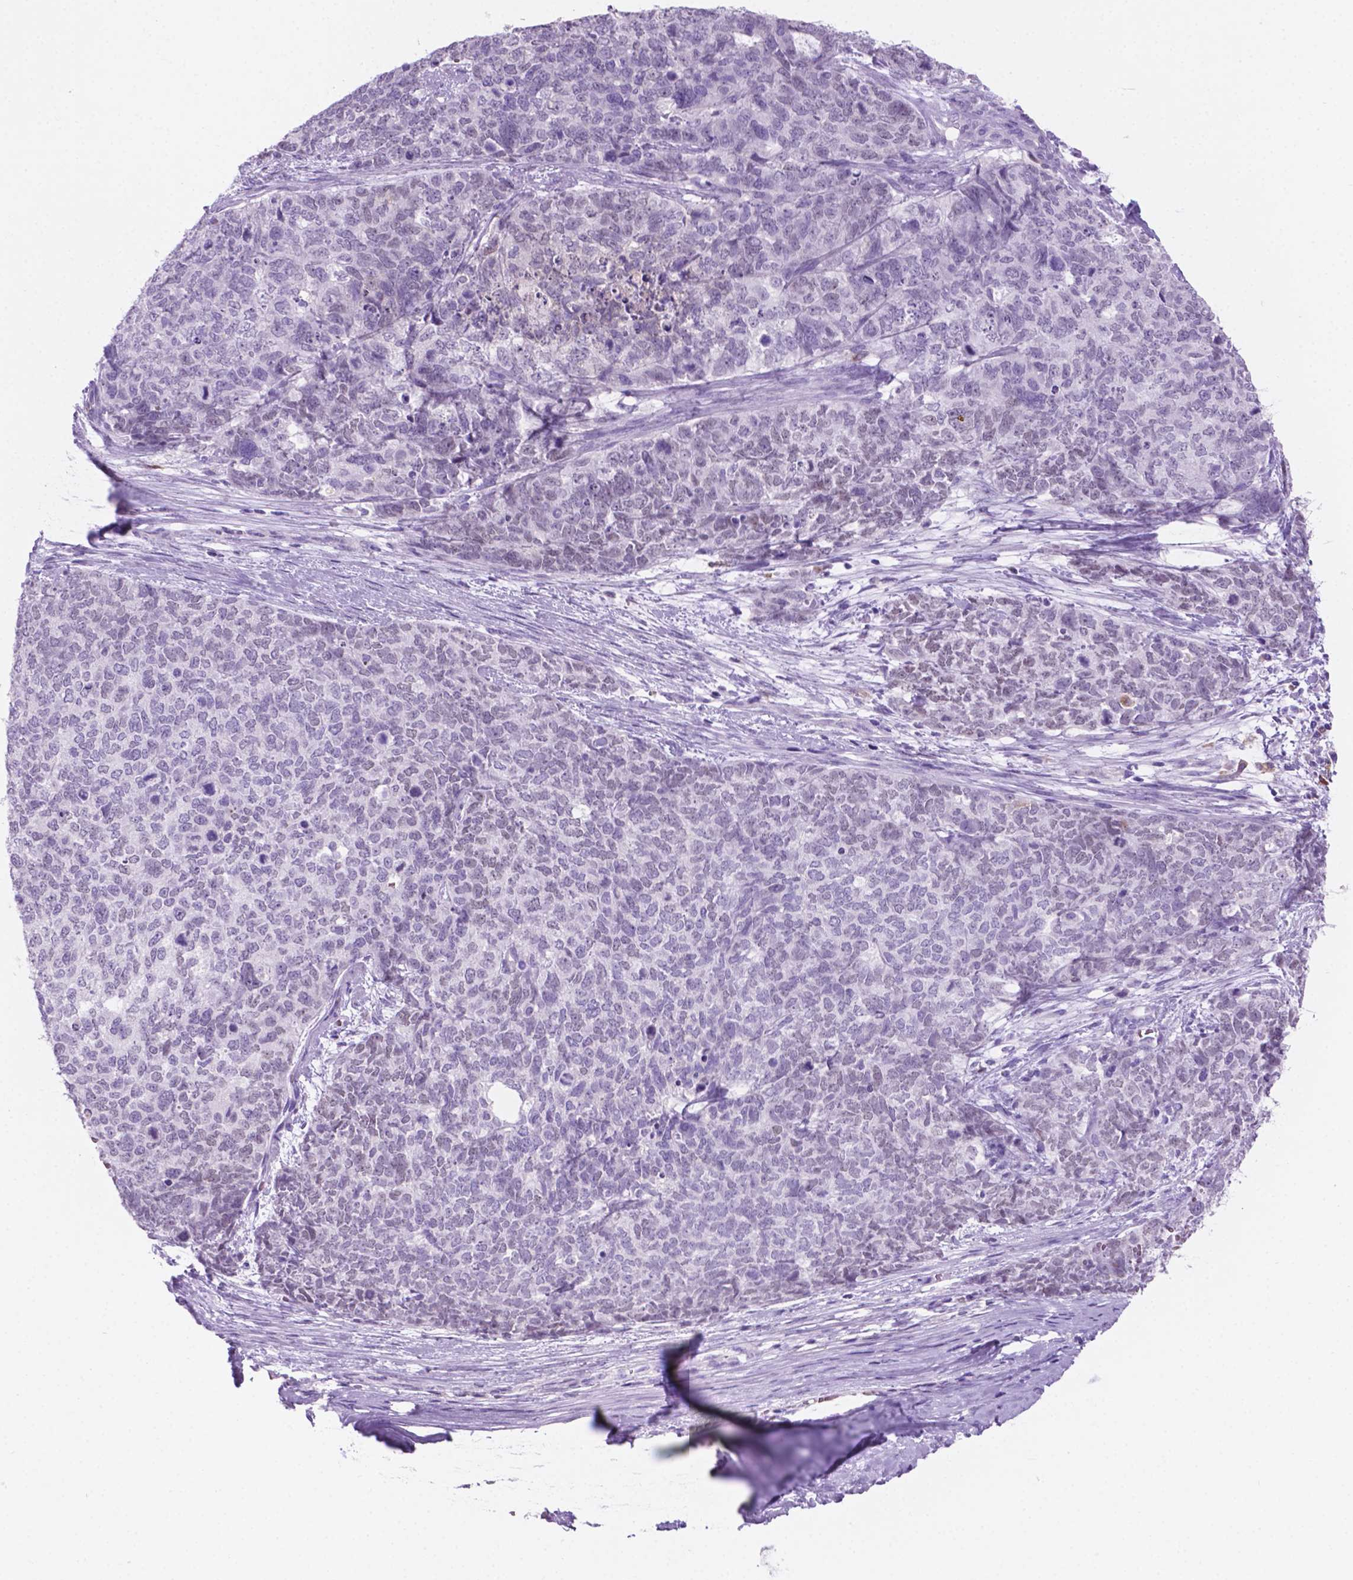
{"staining": {"intensity": "negative", "quantity": "none", "location": "none"}, "tissue": "cervical cancer", "cell_type": "Tumor cells", "image_type": "cancer", "snomed": [{"axis": "morphology", "description": "Squamous cell carcinoma, NOS"}, {"axis": "topography", "description": "Cervix"}], "caption": "Histopathology image shows no protein expression in tumor cells of squamous cell carcinoma (cervical) tissue.", "gene": "GRIN2B", "patient": {"sex": "female", "age": 63}}